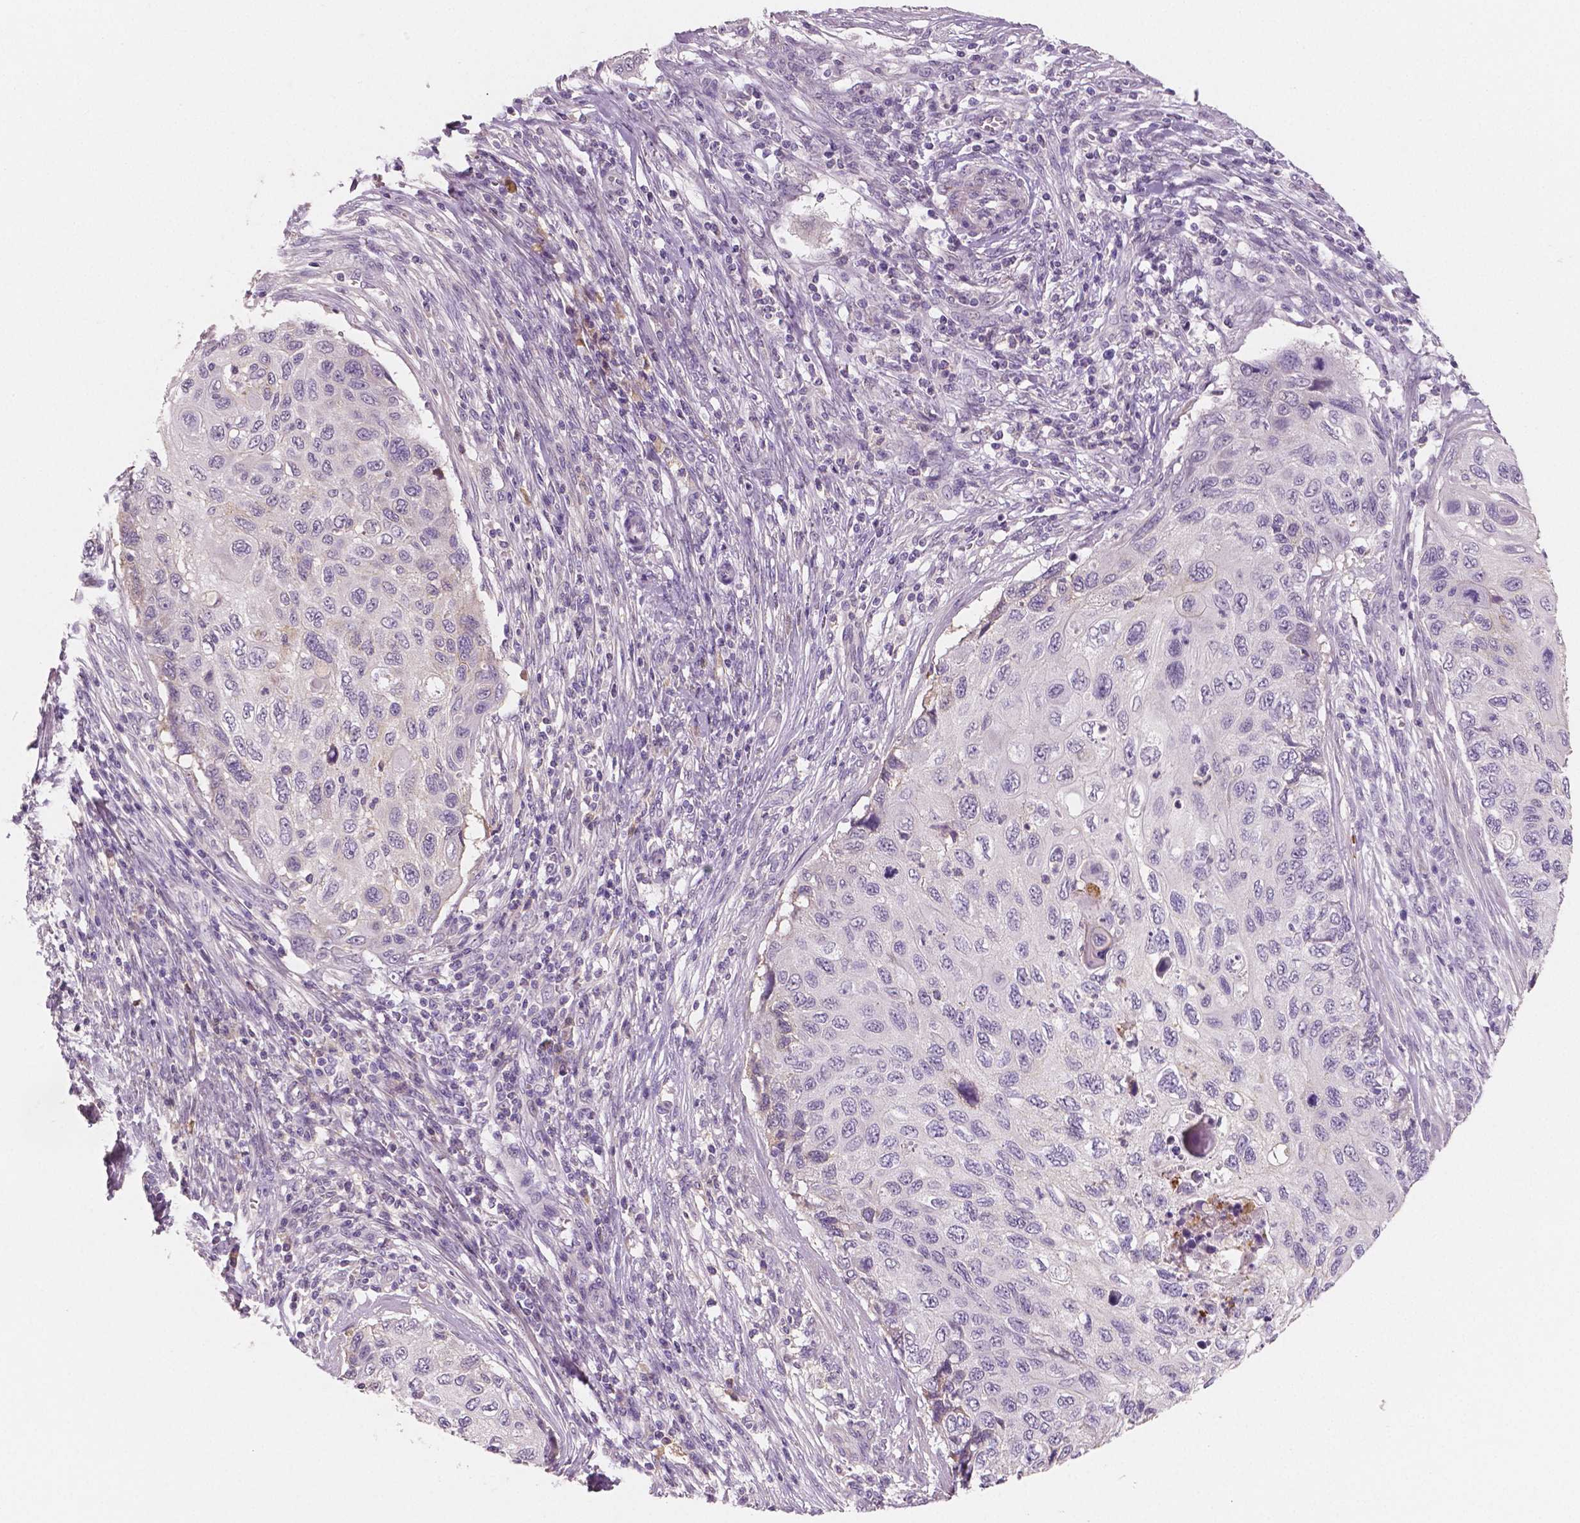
{"staining": {"intensity": "negative", "quantity": "none", "location": "none"}, "tissue": "cervical cancer", "cell_type": "Tumor cells", "image_type": "cancer", "snomed": [{"axis": "morphology", "description": "Squamous cell carcinoma, NOS"}, {"axis": "topography", "description": "Cervix"}], "caption": "This is an immunohistochemistry image of human squamous cell carcinoma (cervical). There is no positivity in tumor cells.", "gene": "APOA4", "patient": {"sex": "female", "age": 70}}